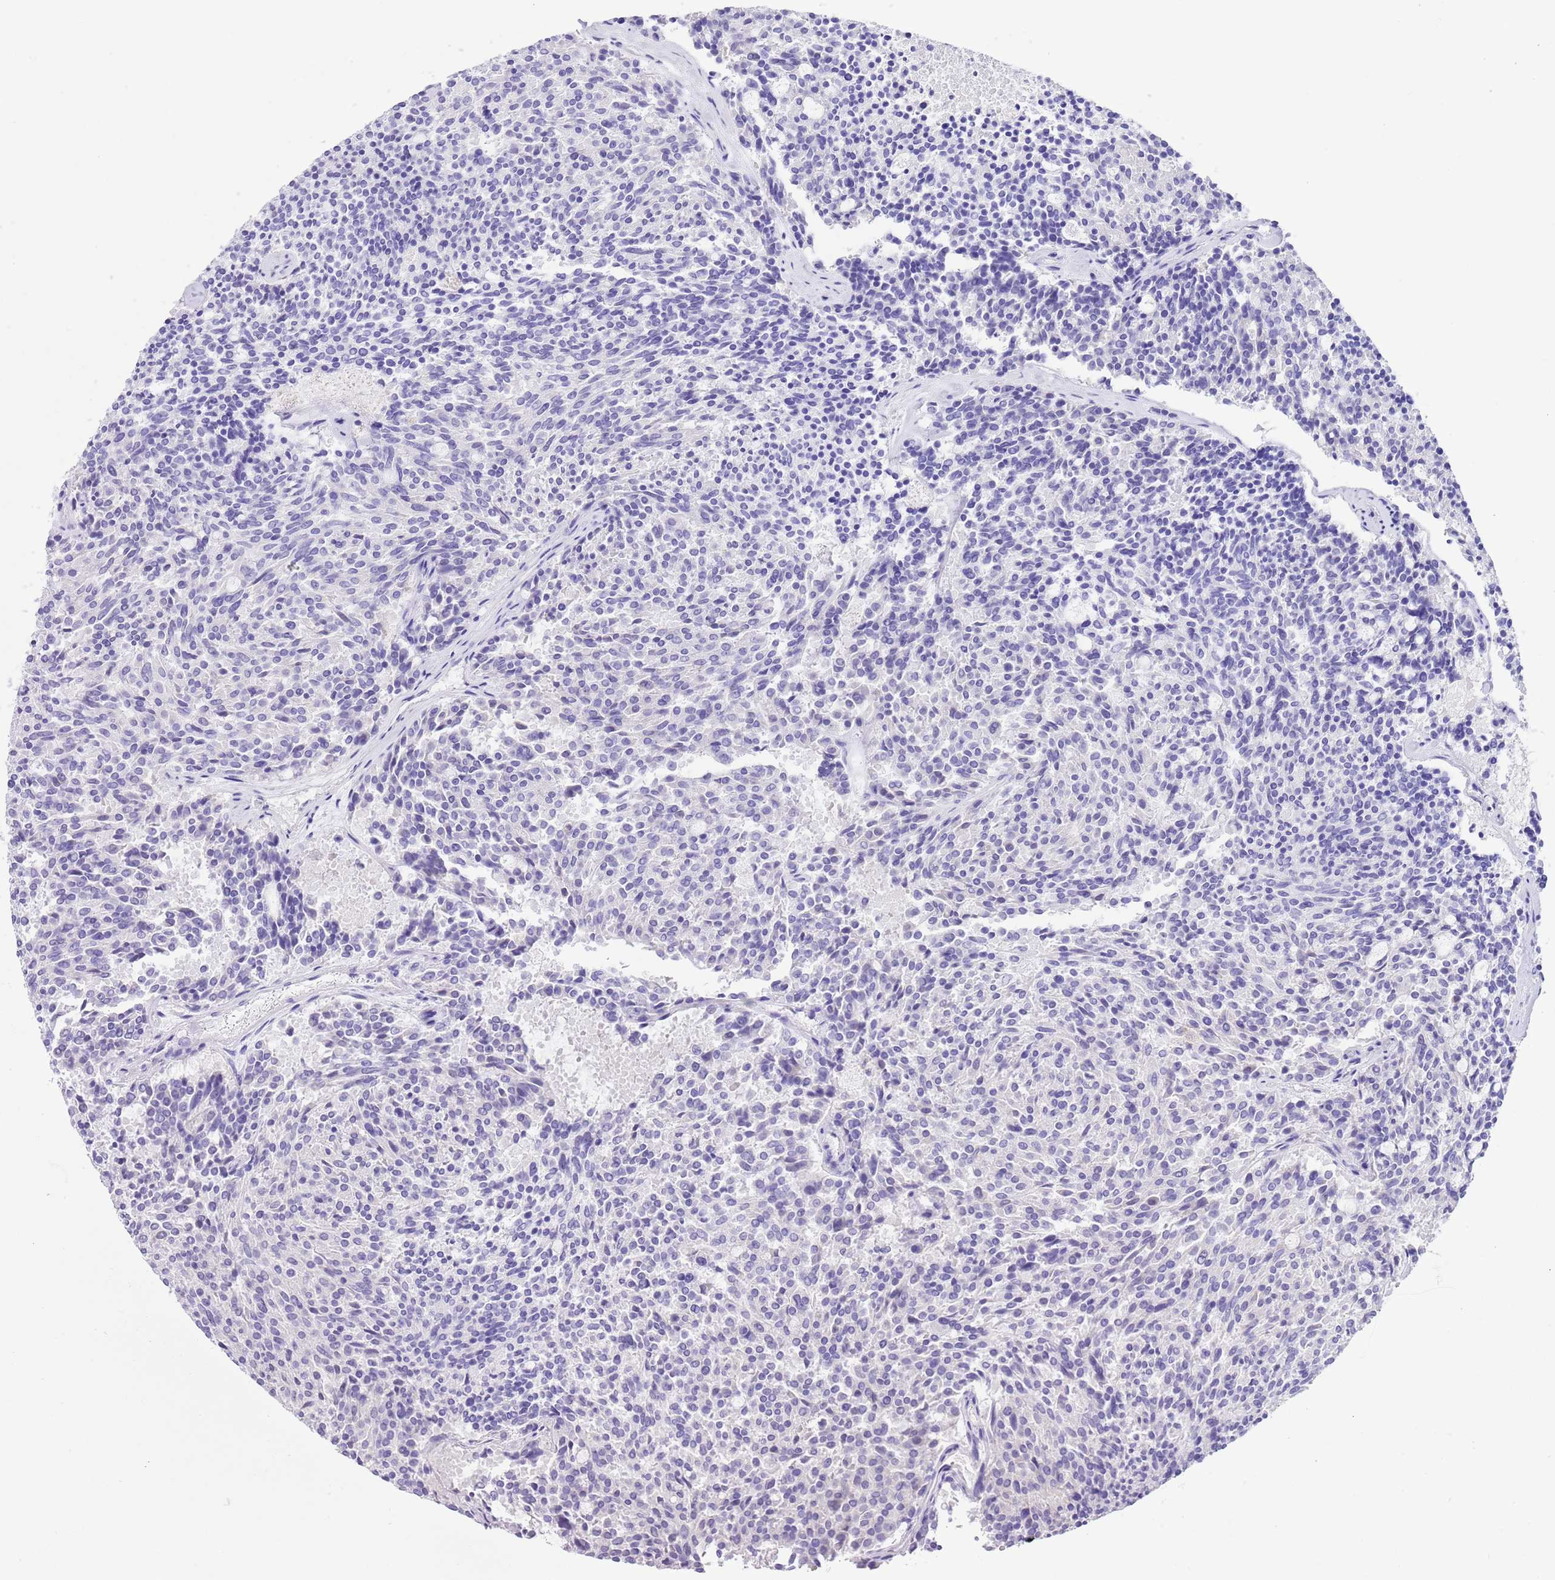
{"staining": {"intensity": "negative", "quantity": "none", "location": "none"}, "tissue": "carcinoid", "cell_type": "Tumor cells", "image_type": "cancer", "snomed": [{"axis": "morphology", "description": "Carcinoid, malignant, NOS"}, {"axis": "topography", "description": "Pancreas"}], "caption": "There is no significant expression in tumor cells of malignant carcinoid.", "gene": "TMEM185B", "patient": {"sex": "female", "age": 54}}